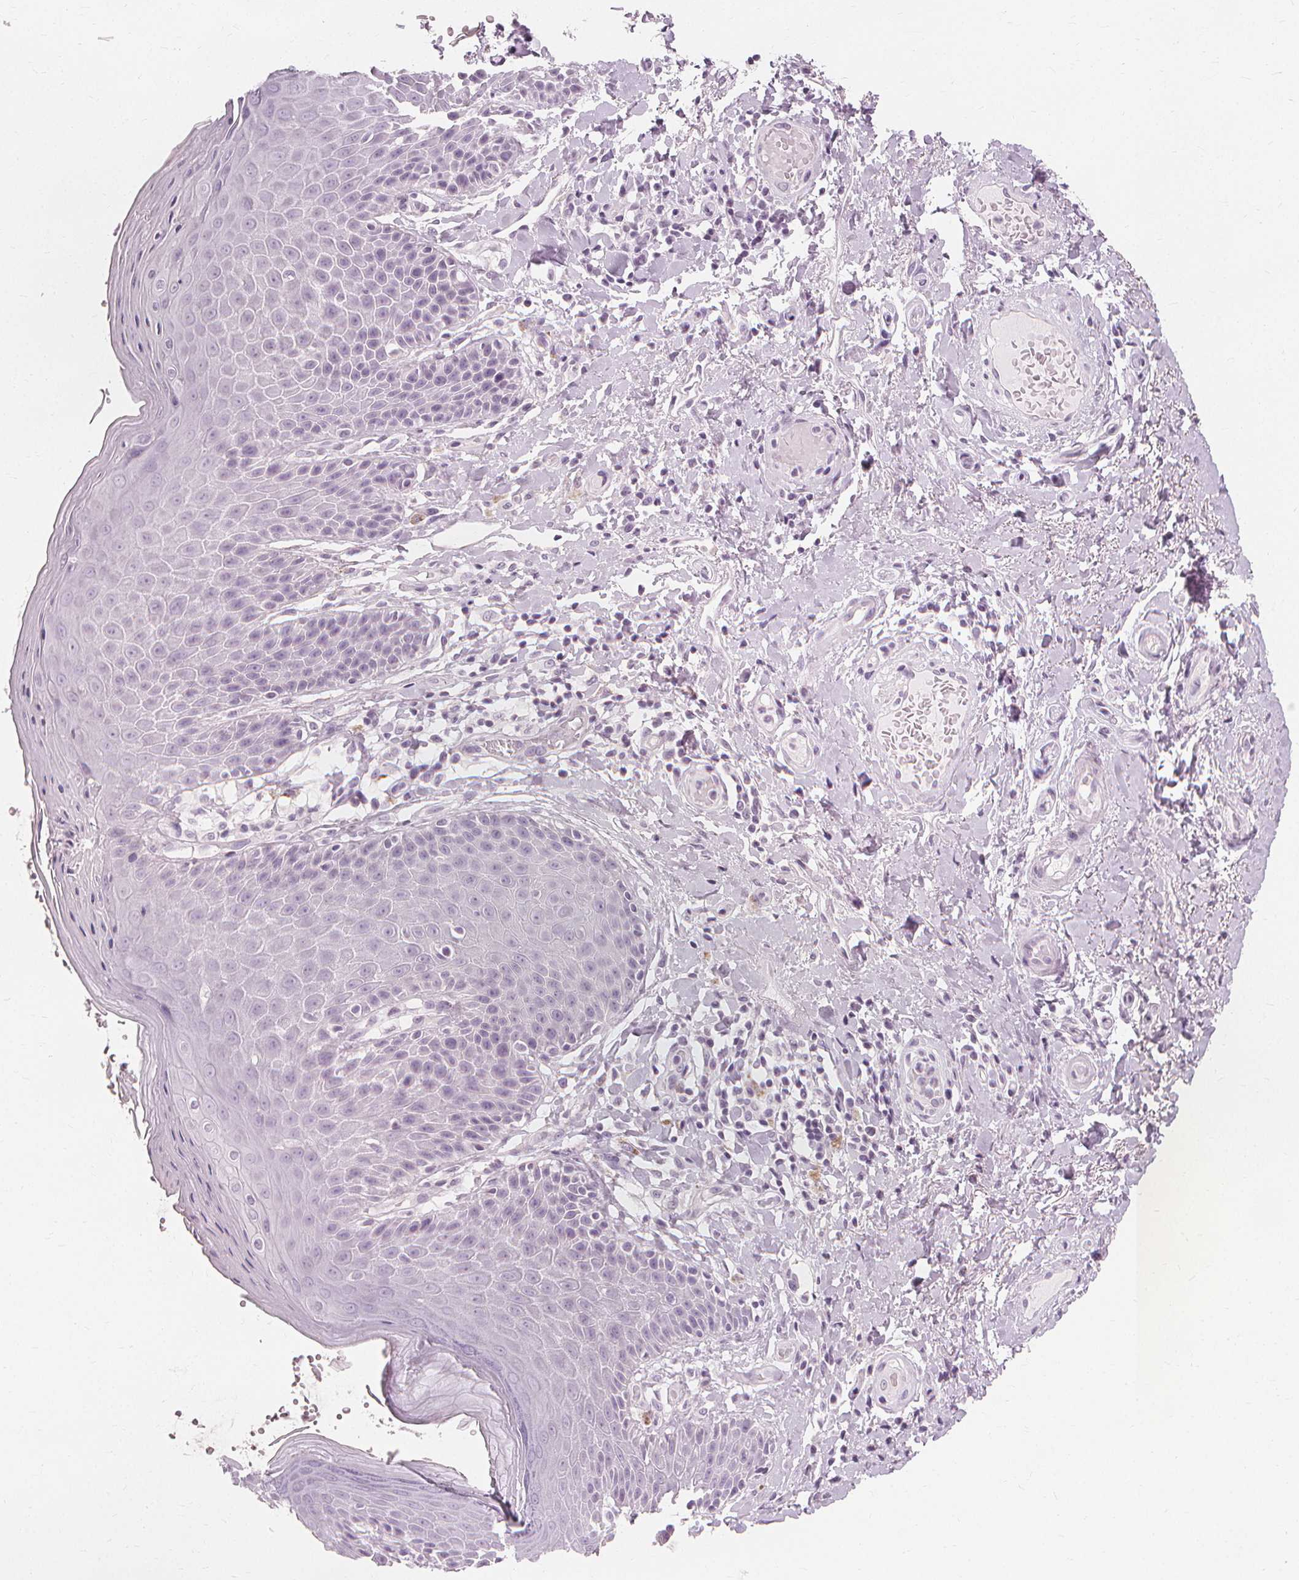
{"staining": {"intensity": "negative", "quantity": "none", "location": "none"}, "tissue": "skin", "cell_type": "Epidermal cells", "image_type": "normal", "snomed": [{"axis": "morphology", "description": "Normal tissue, NOS"}, {"axis": "topography", "description": "Anal"}, {"axis": "topography", "description": "Peripheral nerve tissue"}], "caption": "A histopathology image of skin stained for a protein reveals no brown staining in epidermal cells. (Stains: DAB immunohistochemistry with hematoxylin counter stain, Microscopy: brightfield microscopy at high magnification).", "gene": "MUC12", "patient": {"sex": "male", "age": 51}}